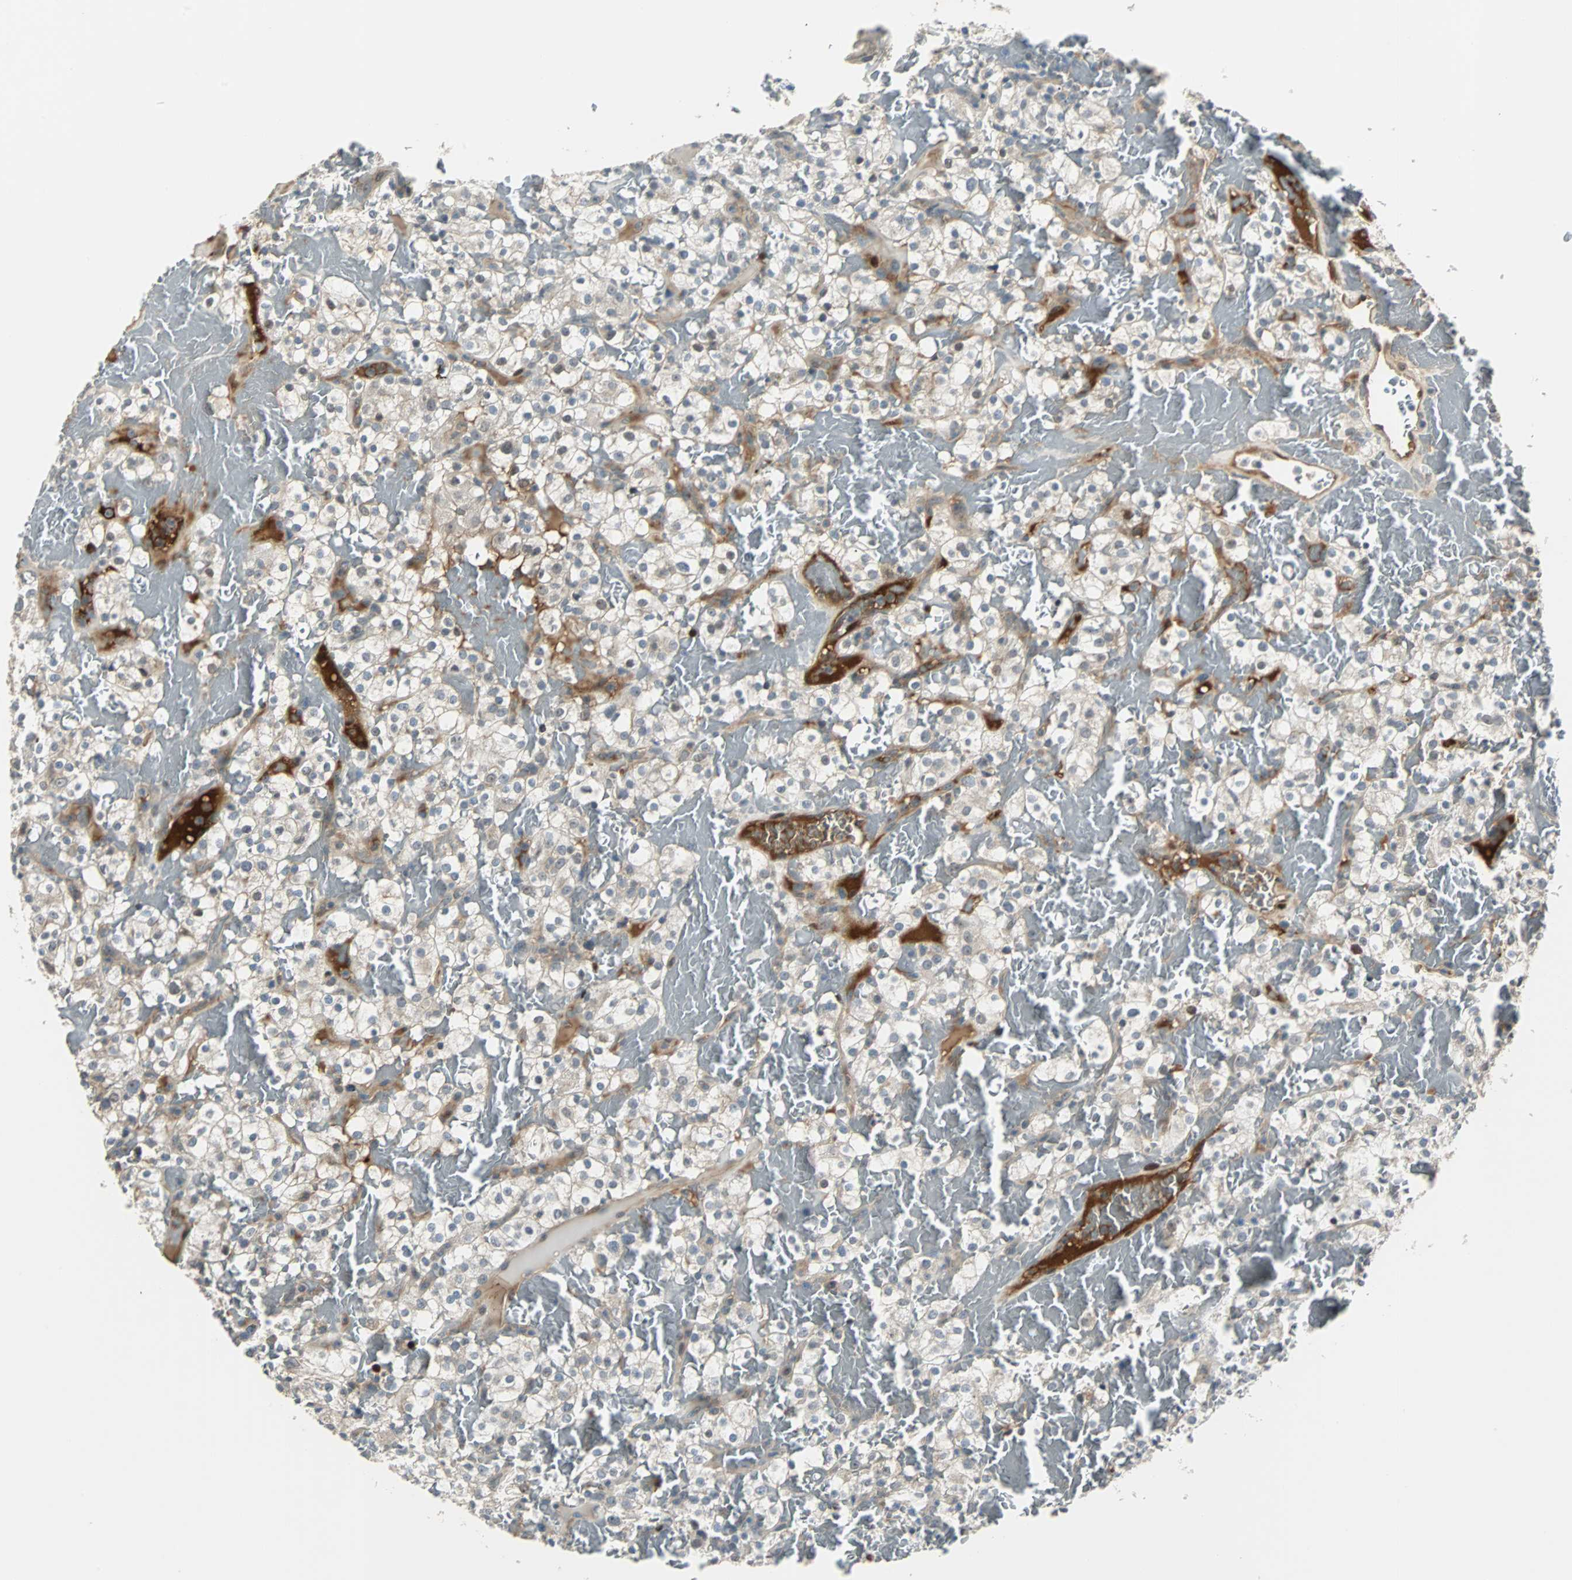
{"staining": {"intensity": "weak", "quantity": "25%-75%", "location": "cytoplasmic/membranous"}, "tissue": "renal cancer", "cell_type": "Tumor cells", "image_type": "cancer", "snomed": [{"axis": "morphology", "description": "Normal tissue, NOS"}, {"axis": "morphology", "description": "Adenocarcinoma, NOS"}, {"axis": "topography", "description": "Kidney"}], "caption": "Protein expression analysis of adenocarcinoma (renal) shows weak cytoplasmic/membranous positivity in about 25%-75% of tumor cells. (brown staining indicates protein expression, while blue staining denotes nuclei).", "gene": "FHL2", "patient": {"sex": "female", "age": 72}}